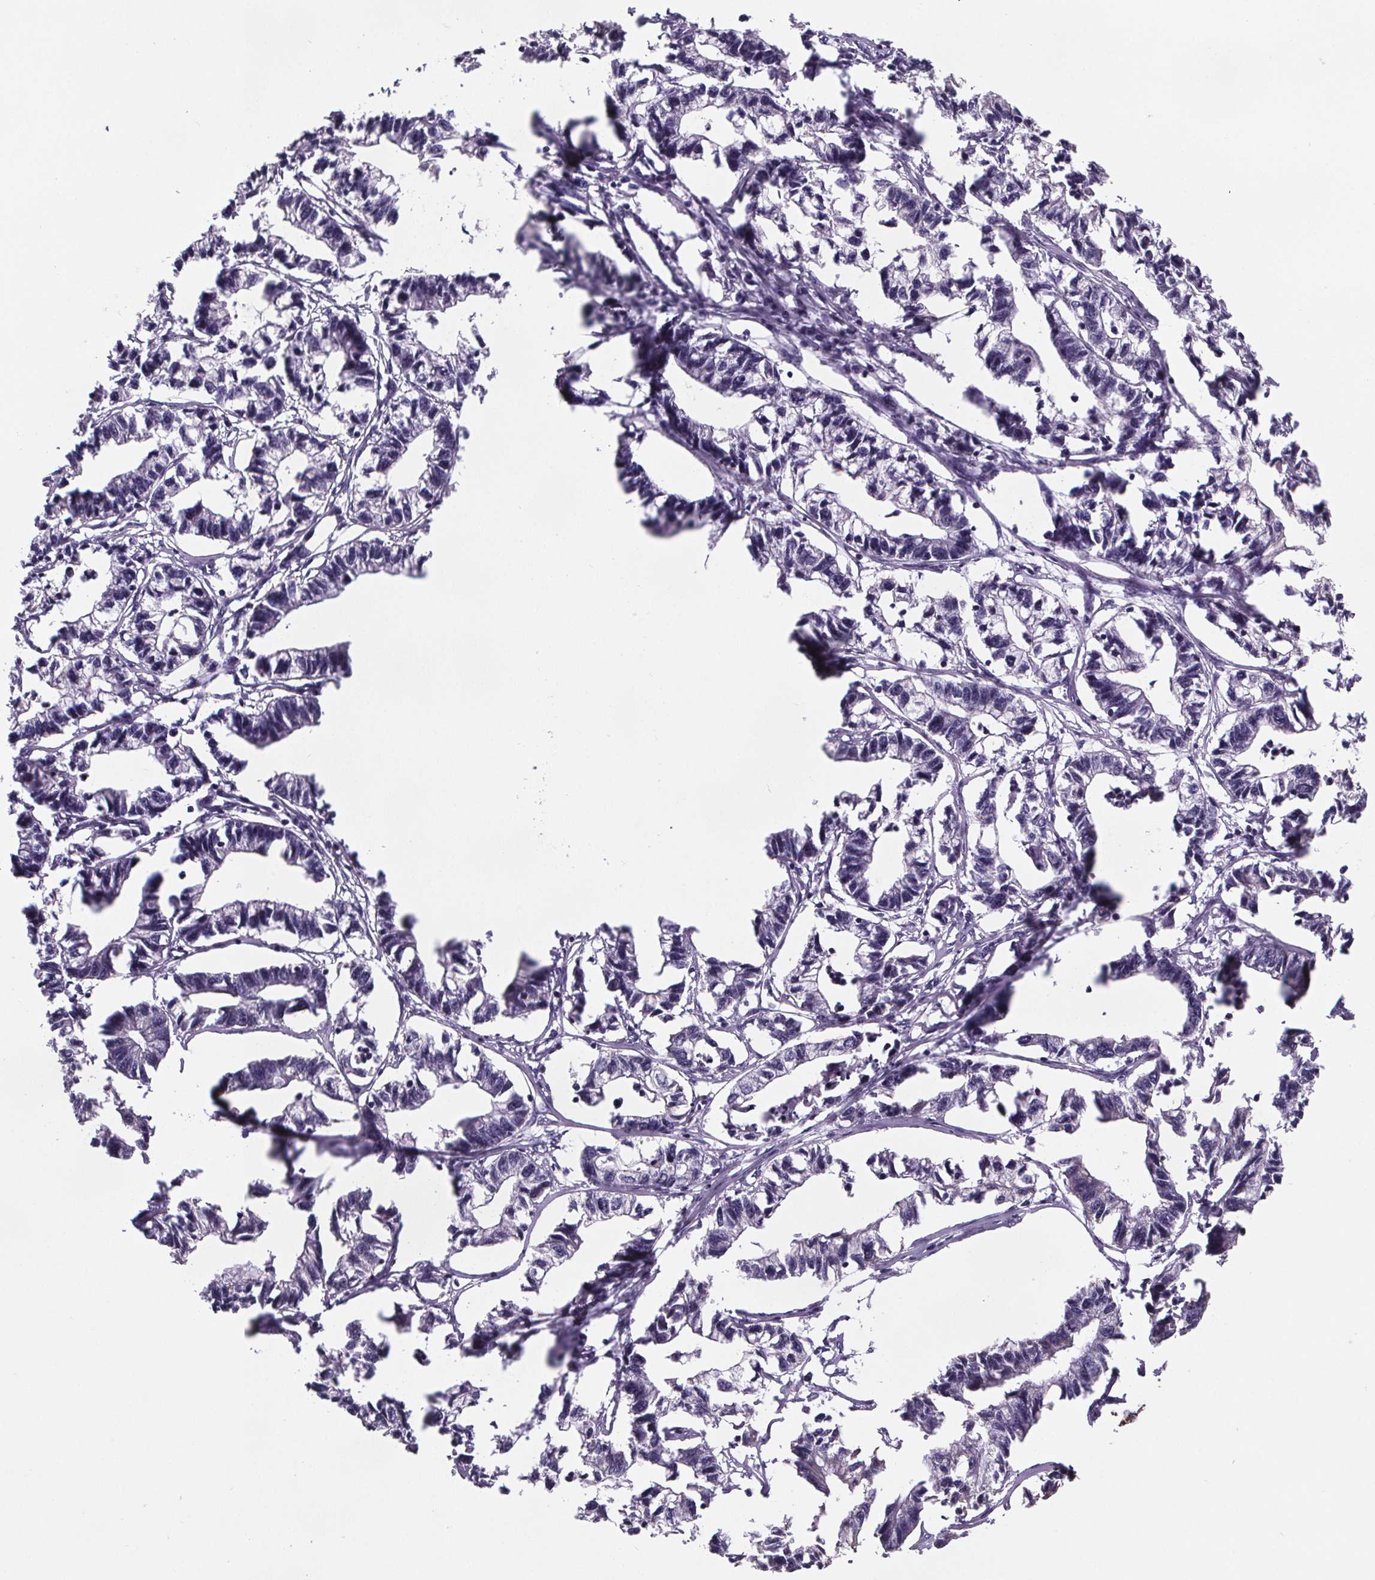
{"staining": {"intensity": "negative", "quantity": "none", "location": "none"}, "tissue": "stomach cancer", "cell_type": "Tumor cells", "image_type": "cancer", "snomed": [{"axis": "morphology", "description": "Adenocarcinoma, NOS"}, {"axis": "topography", "description": "Stomach"}], "caption": "Immunohistochemistry (IHC) image of human stomach cancer stained for a protein (brown), which exhibits no expression in tumor cells.", "gene": "CUBN", "patient": {"sex": "male", "age": 83}}